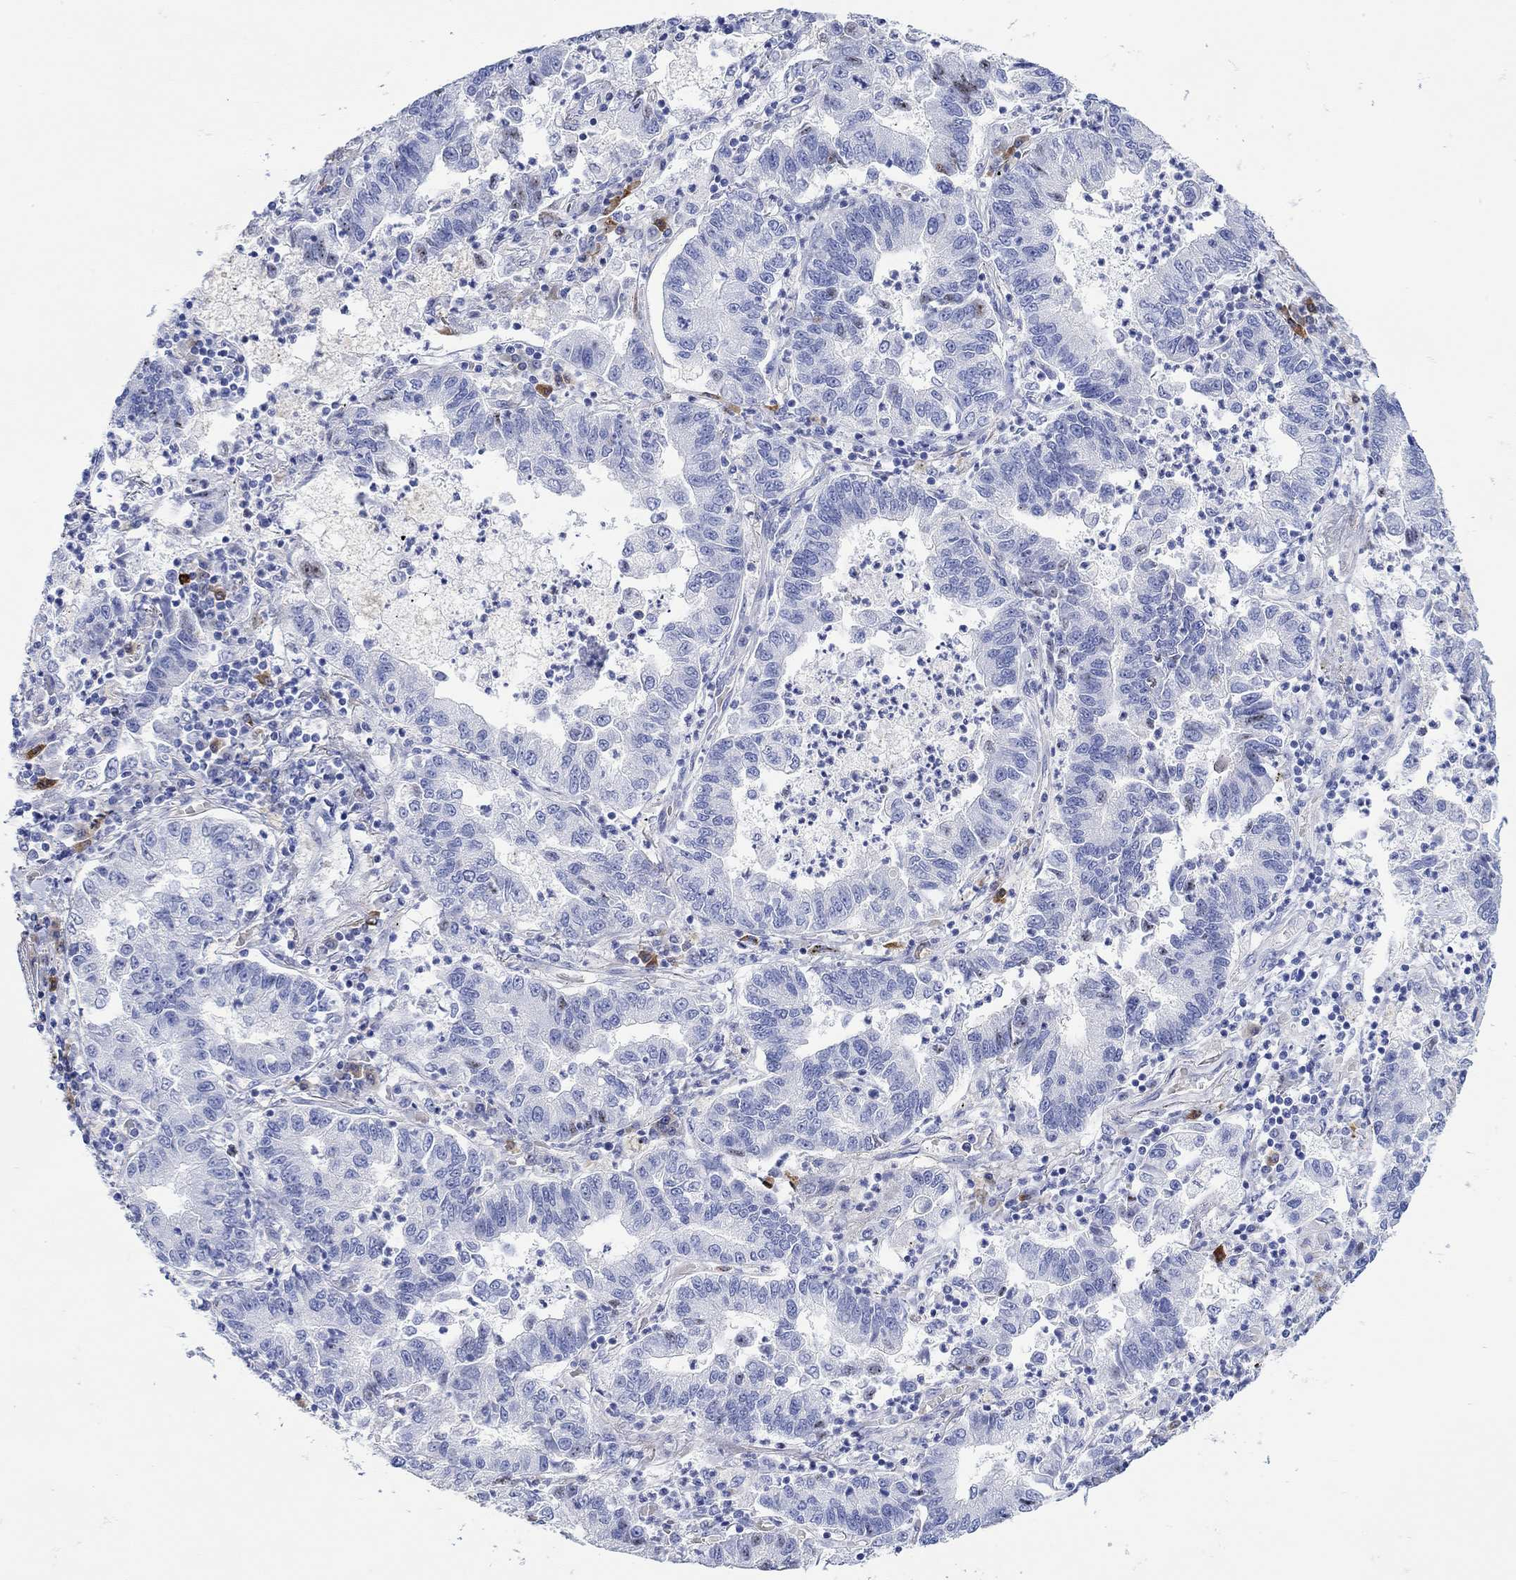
{"staining": {"intensity": "negative", "quantity": "none", "location": "none"}, "tissue": "lung cancer", "cell_type": "Tumor cells", "image_type": "cancer", "snomed": [{"axis": "morphology", "description": "Adenocarcinoma, NOS"}, {"axis": "topography", "description": "Lung"}], "caption": "An image of lung cancer (adenocarcinoma) stained for a protein reveals no brown staining in tumor cells. (Stains: DAB (3,3'-diaminobenzidine) immunohistochemistry (IHC) with hematoxylin counter stain, Microscopy: brightfield microscopy at high magnification).", "gene": "ANKMY1", "patient": {"sex": "female", "age": 57}}